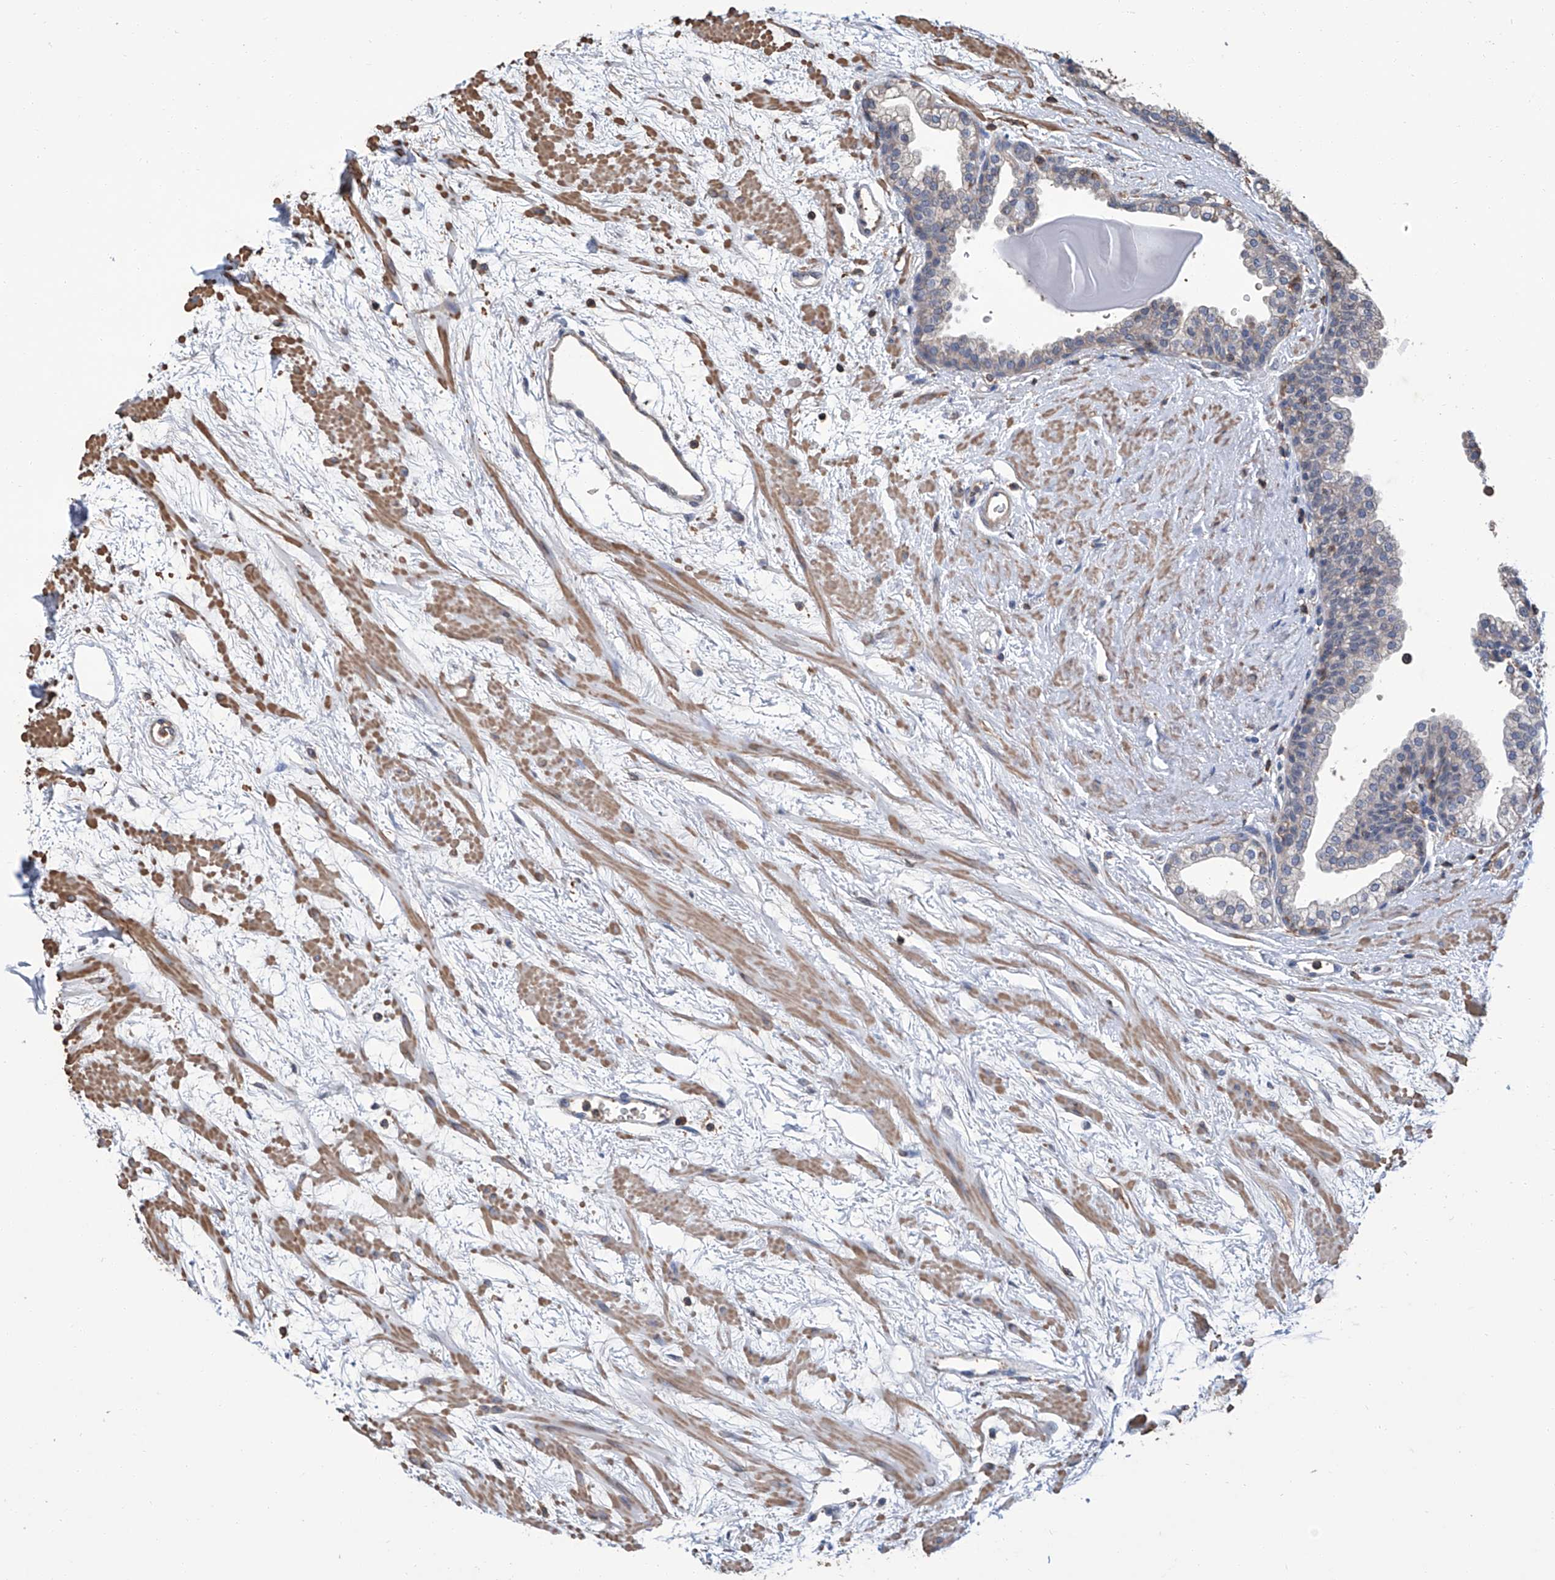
{"staining": {"intensity": "negative", "quantity": "none", "location": "none"}, "tissue": "prostate", "cell_type": "Glandular cells", "image_type": "normal", "snomed": [{"axis": "morphology", "description": "Normal tissue, NOS"}, {"axis": "topography", "description": "Prostate"}], "caption": "Immunohistochemistry histopathology image of unremarkable prostate stained for a protein (brown), which shows no expression in glandular cells.", "gene": "GPT", "patient": {"sex": "male", "age": 48}}